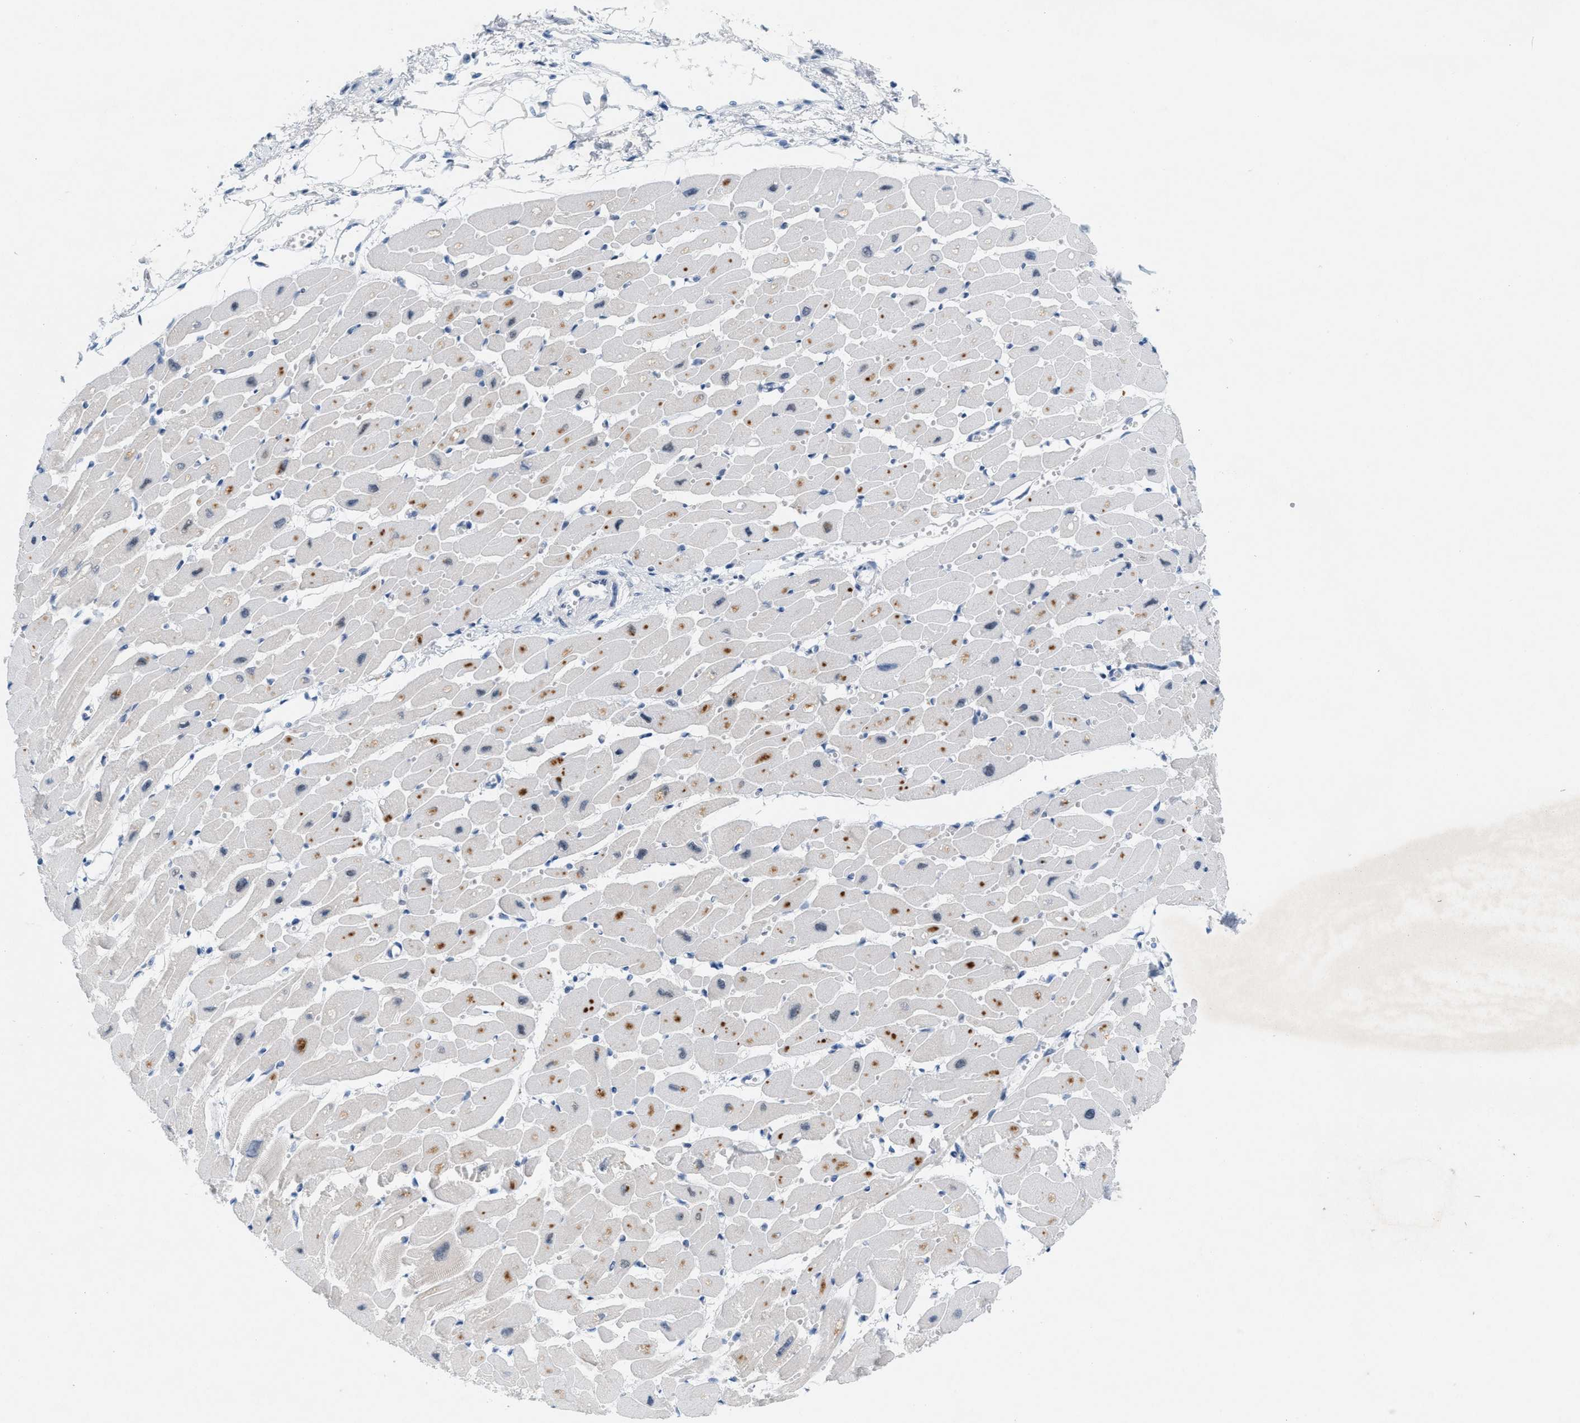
{"staining": {"intensity": "weak", "quantity": "25%-75%", "location": "nuclear"}, "tissue": "heart muscle", "cell_type": "Cardiomyocytes", "image_type": "normal", "snomed": [{"axis": "morphology", "description": "Normal tissue, NOS"}, {"axis": "topography", "description": "Heart"}], "caption": "Heart muscle stained with immunohistochemistry shows weak nuclear positivity in about 25%-75% of cardiomyocytes.", "gene": "WIPI2", "patient": {"sex": "female", "age": 54}}